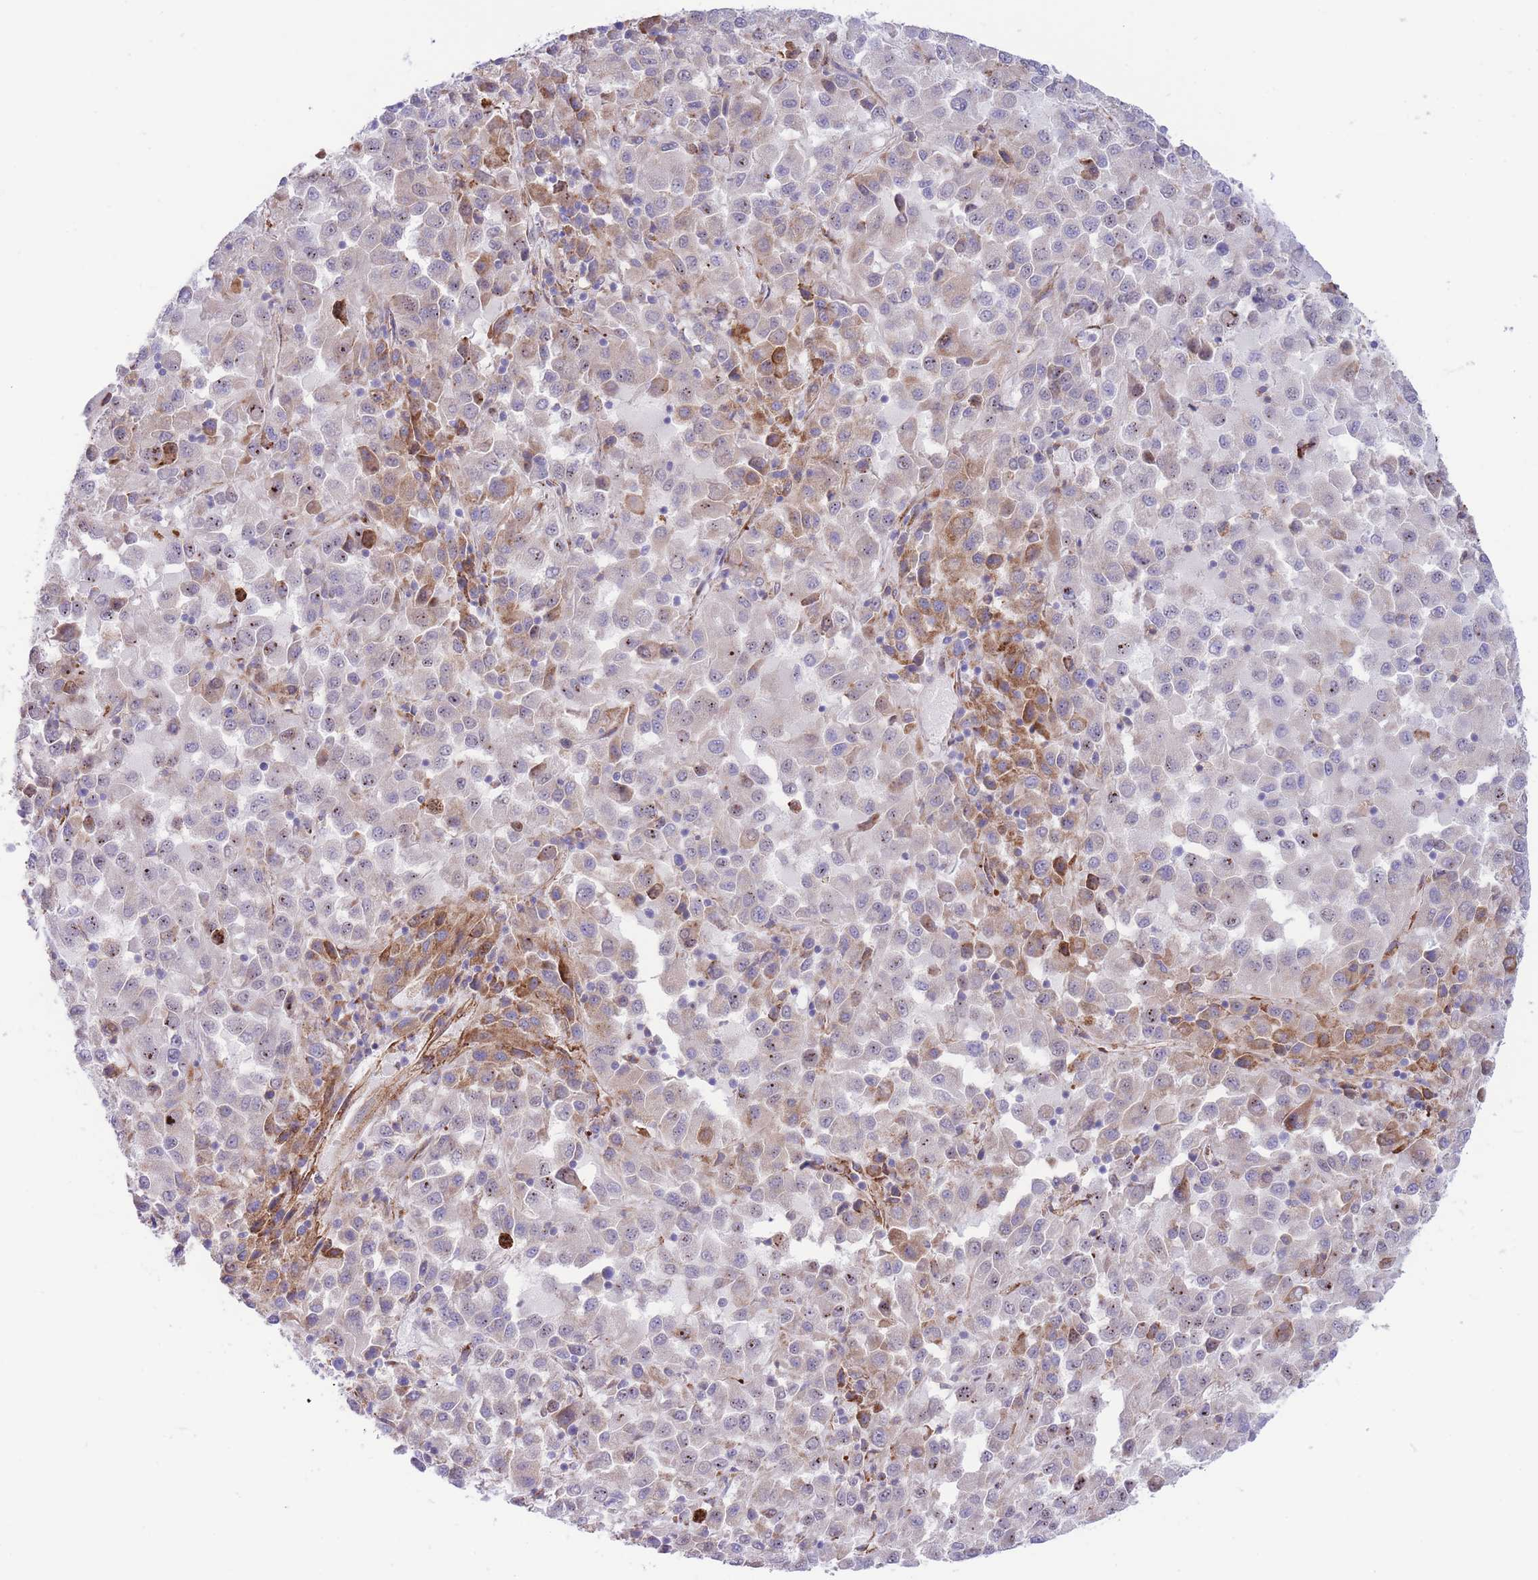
{"staining": {"intensity": "moderate", "quantity": "<25%", "location": "cytoplasmic/membranous"}, "tissue": "melanoma", "cell_type": "Tumor cells", "image_type": "cancer", "snomed": [{"axis": "morphology", "description": "Malignant melanoma, Metastatic site"}, {"axis": "topography", "description": "Lung"}], "caption": "IHC of malignant melanoma (metastatic site) demonstrates low levels of moderate cytoplasmic/membranous expression in approximately <25% of tumor cells.", "gene": "DET1", "patient": {"sex": "male", "age": 64}}